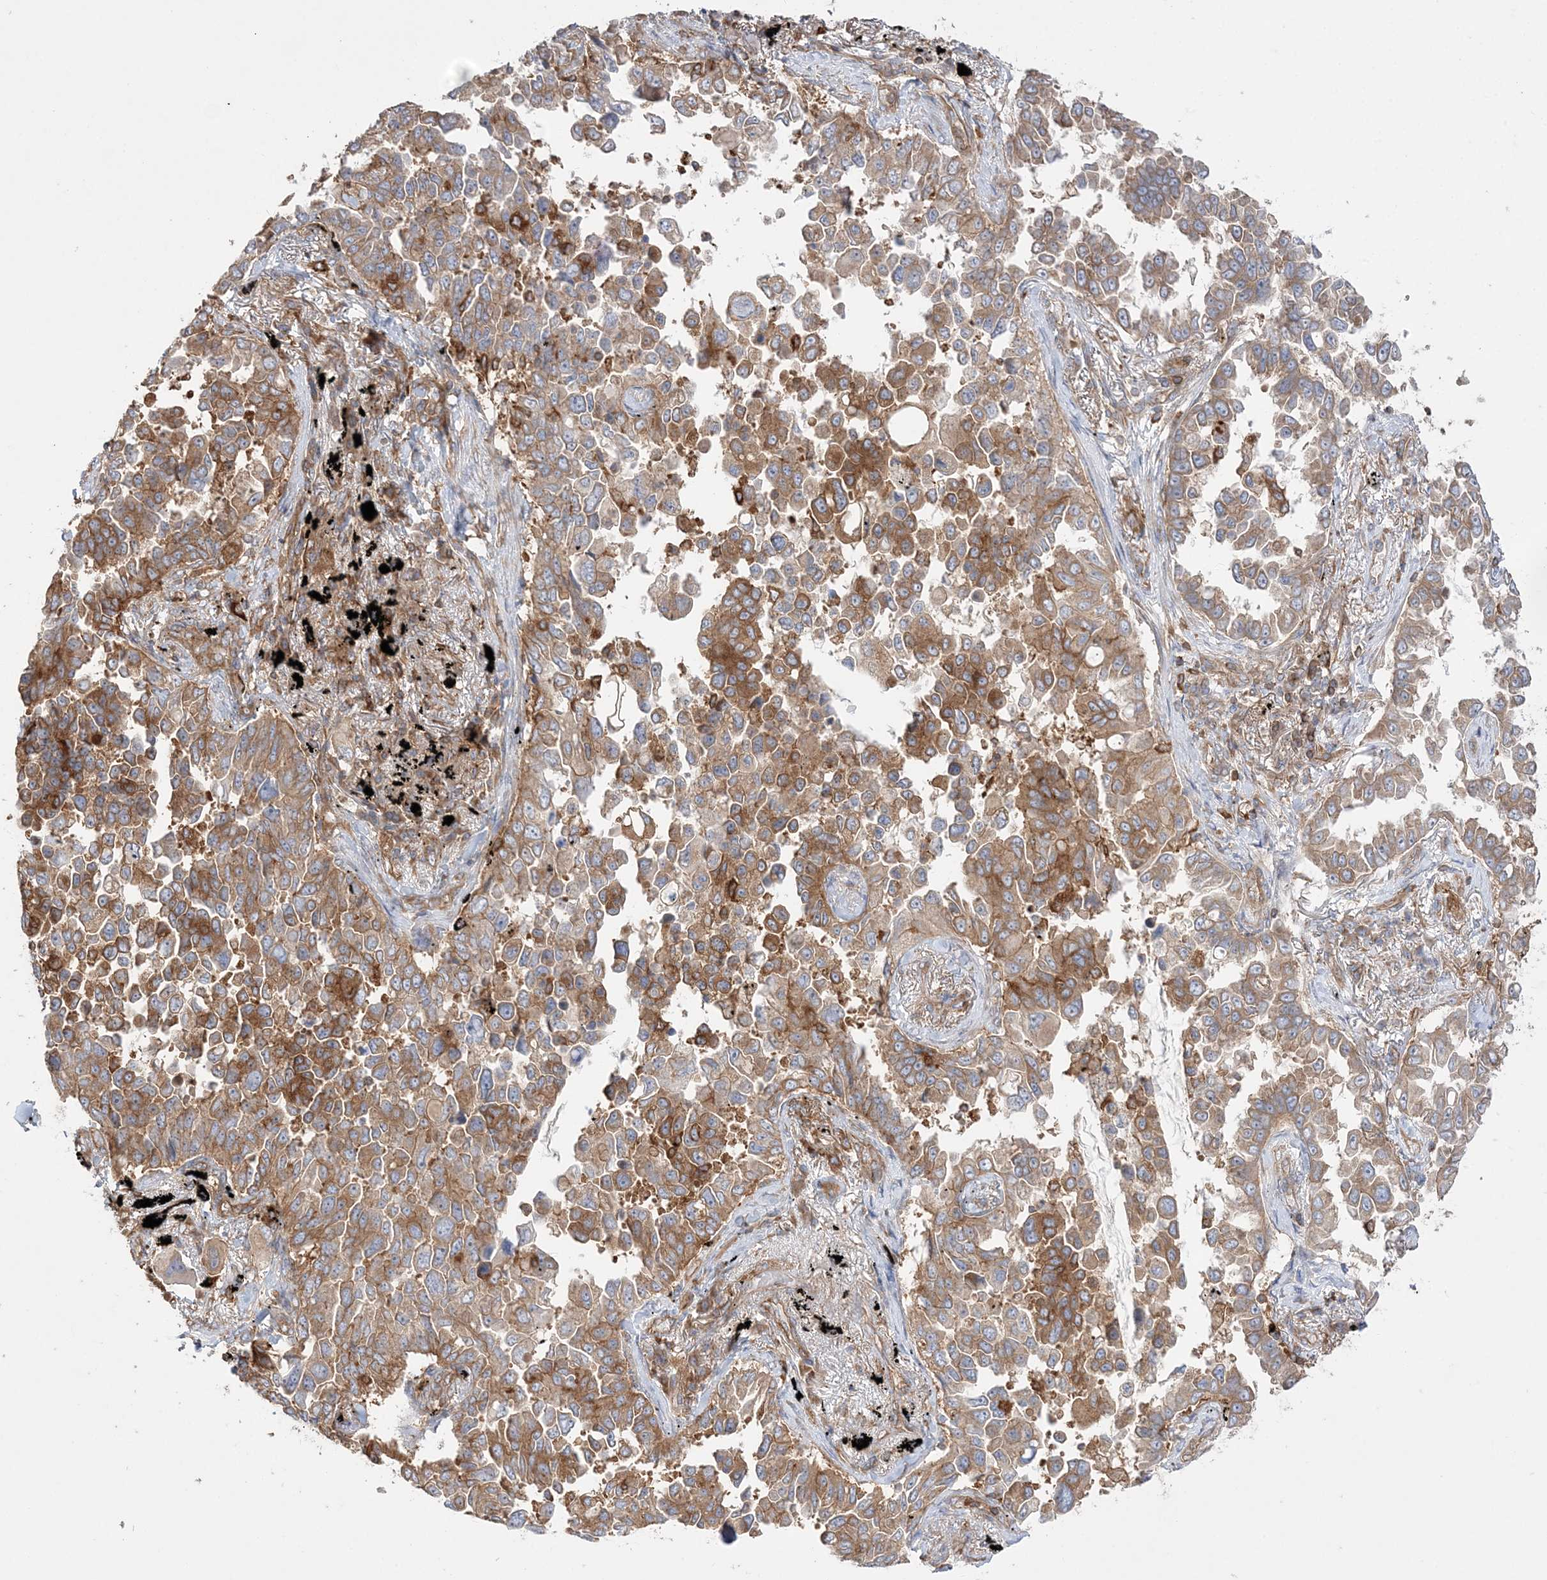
{"staining": {"intensity": "moderate", "quantity": ">75%", "location": "cytoplasmic/membranous"}, "tissue": "lung cancer", "cell_type": "Tumor cells", "image_type": "cancer", "snomed": [{"axis": "morphology", "description": "Adenocarcinoma, NOS"}, {"axis": "topography", "description": "Lung"}], "caption": "Lung cancer stained for a protein (brown) reveals moderate cytoplasmic/membranous positive expression in approximately >75% of tumor cells.", "gene": "TBC1D5", "patient": {"sex": "female", "age": 67}}